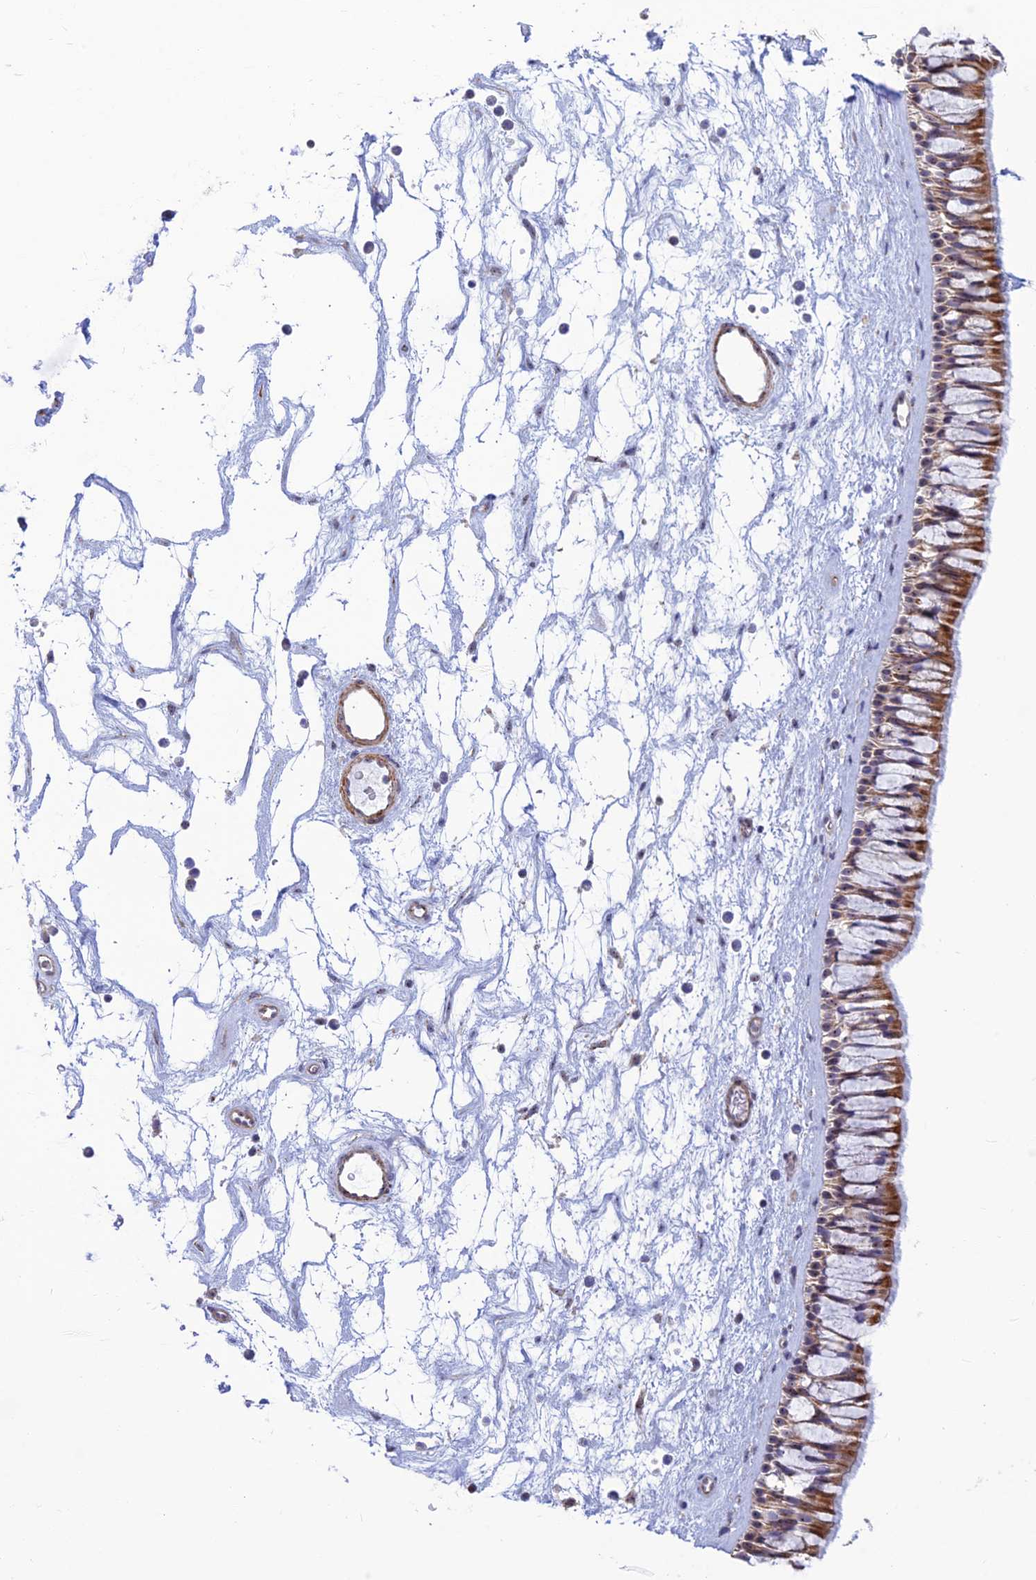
{"staining": {"intensity": "moderate", "quantity": ">75%", "location": "cytoplasmic/membranous,nuclear"}, "tissue": "nasopharynx", "cell_type": "Respiratory epithelial cells", "image_type": "normal", "snomed": [{"axis": "morphology", "description": "Normal tissue, NOS"}, {"axis": "topography", "description": "Nasopharynx"}], "caption": "IHC of normal human nasopharynx demonstrates medium levels of moderate cytoplasmic/membranous,nuclear positivity in about >75% of respiratory epithelial cells.", "gene": "POLR1G", "patient": {"sex": "male", "age": 64}}